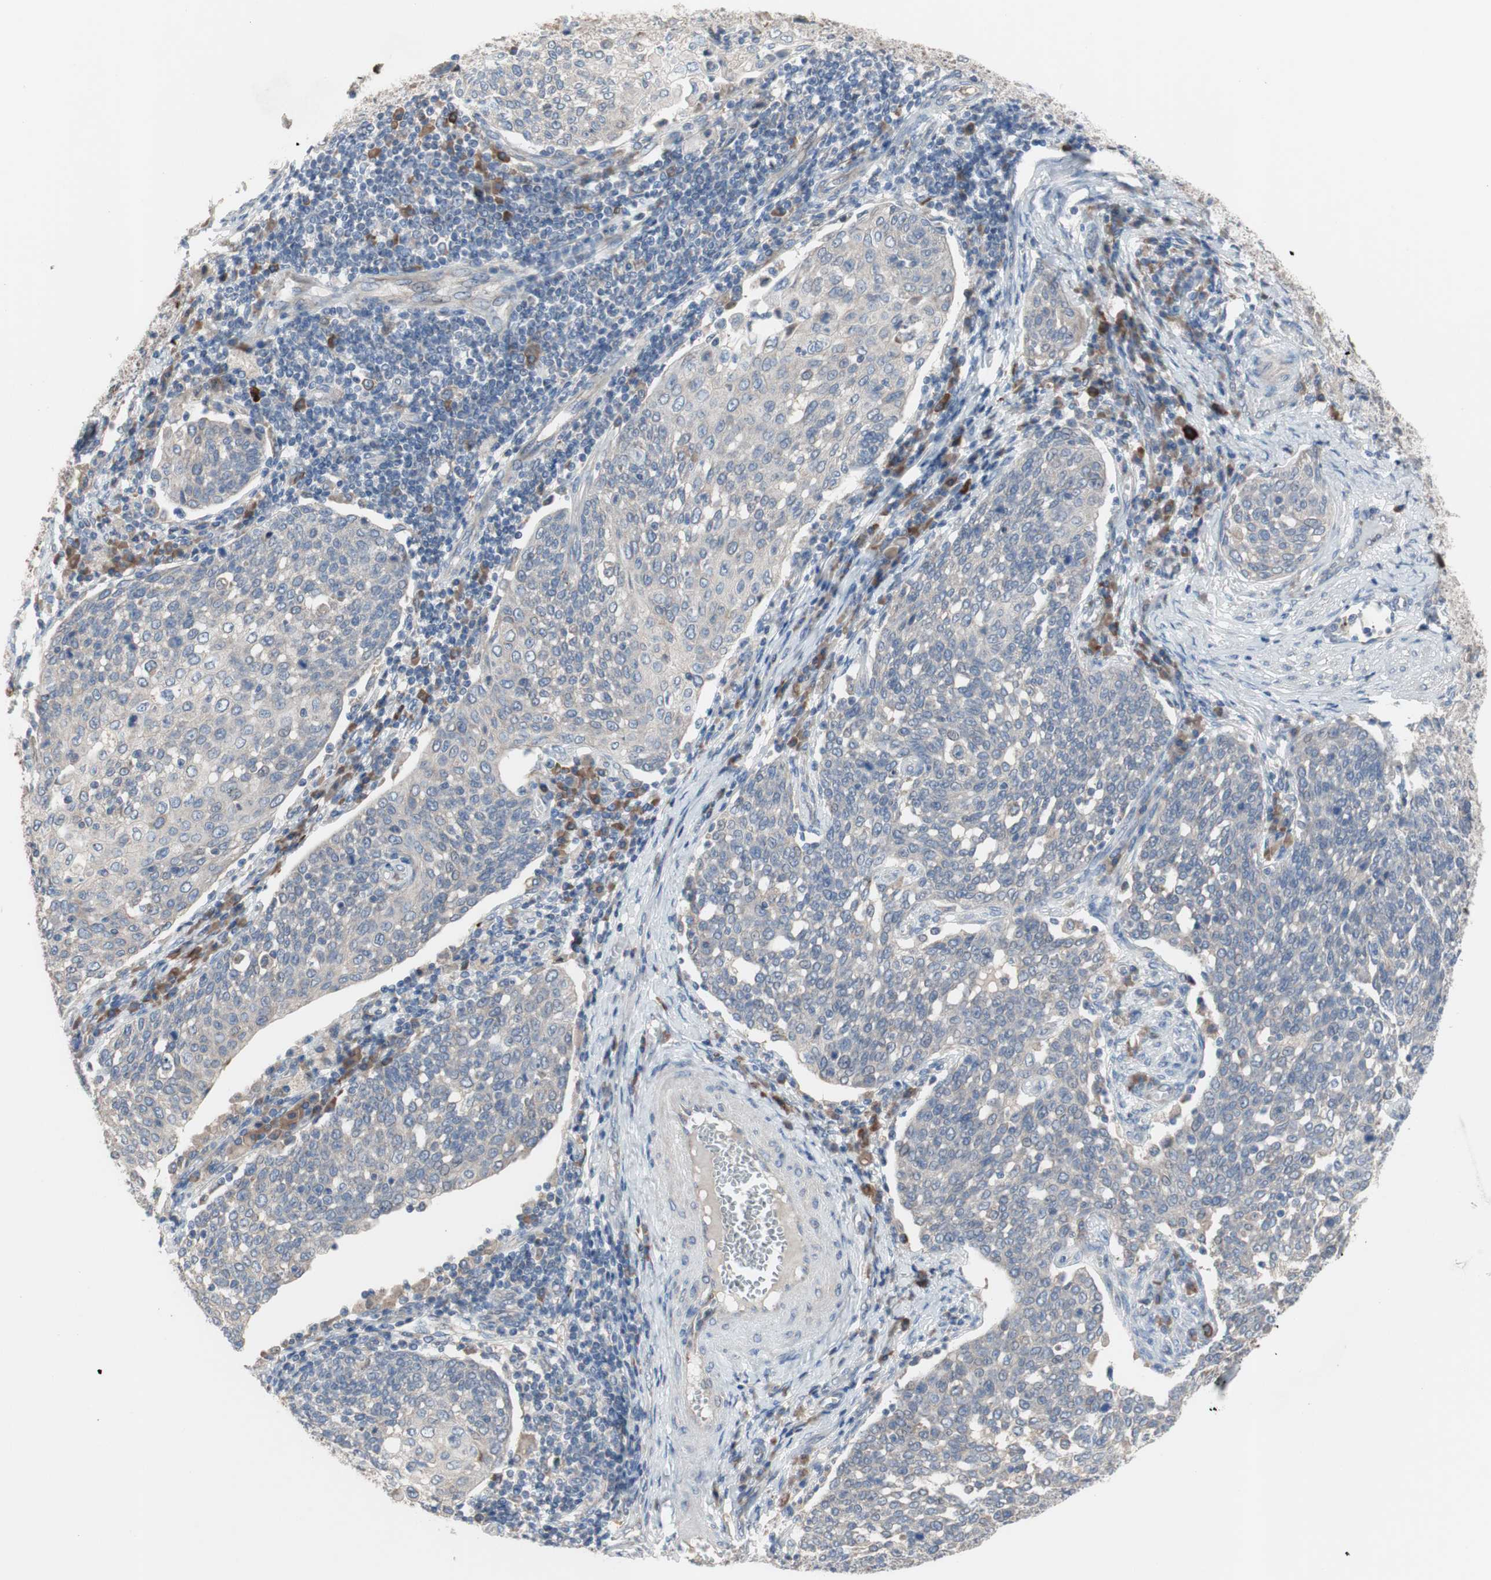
{"staining": {"intensity": "weak", "quantity": "<25%", "location": "cytoplasmic/membranous"}, "tissue": "cervical cancer", "cell_type": "Tumor cells", "image_type": "cancer", "snomed": [{"axis": "morphology", "description": "Squamous cell carcinoma, NOS"}, {"axis": "topography", "description": "Cervix"}], "caption": "Tumor cells are negative for protein expression in human cervical cancer. The staining was performed using DAB (3,3'-diaminobenzidine) to visualize the protein expression in brown, while the nuclei were stained in blue with hematoxylin (Magnification: 20x).", "gene": "TTC14", "patient": {"sex": "female", "age": 34}}